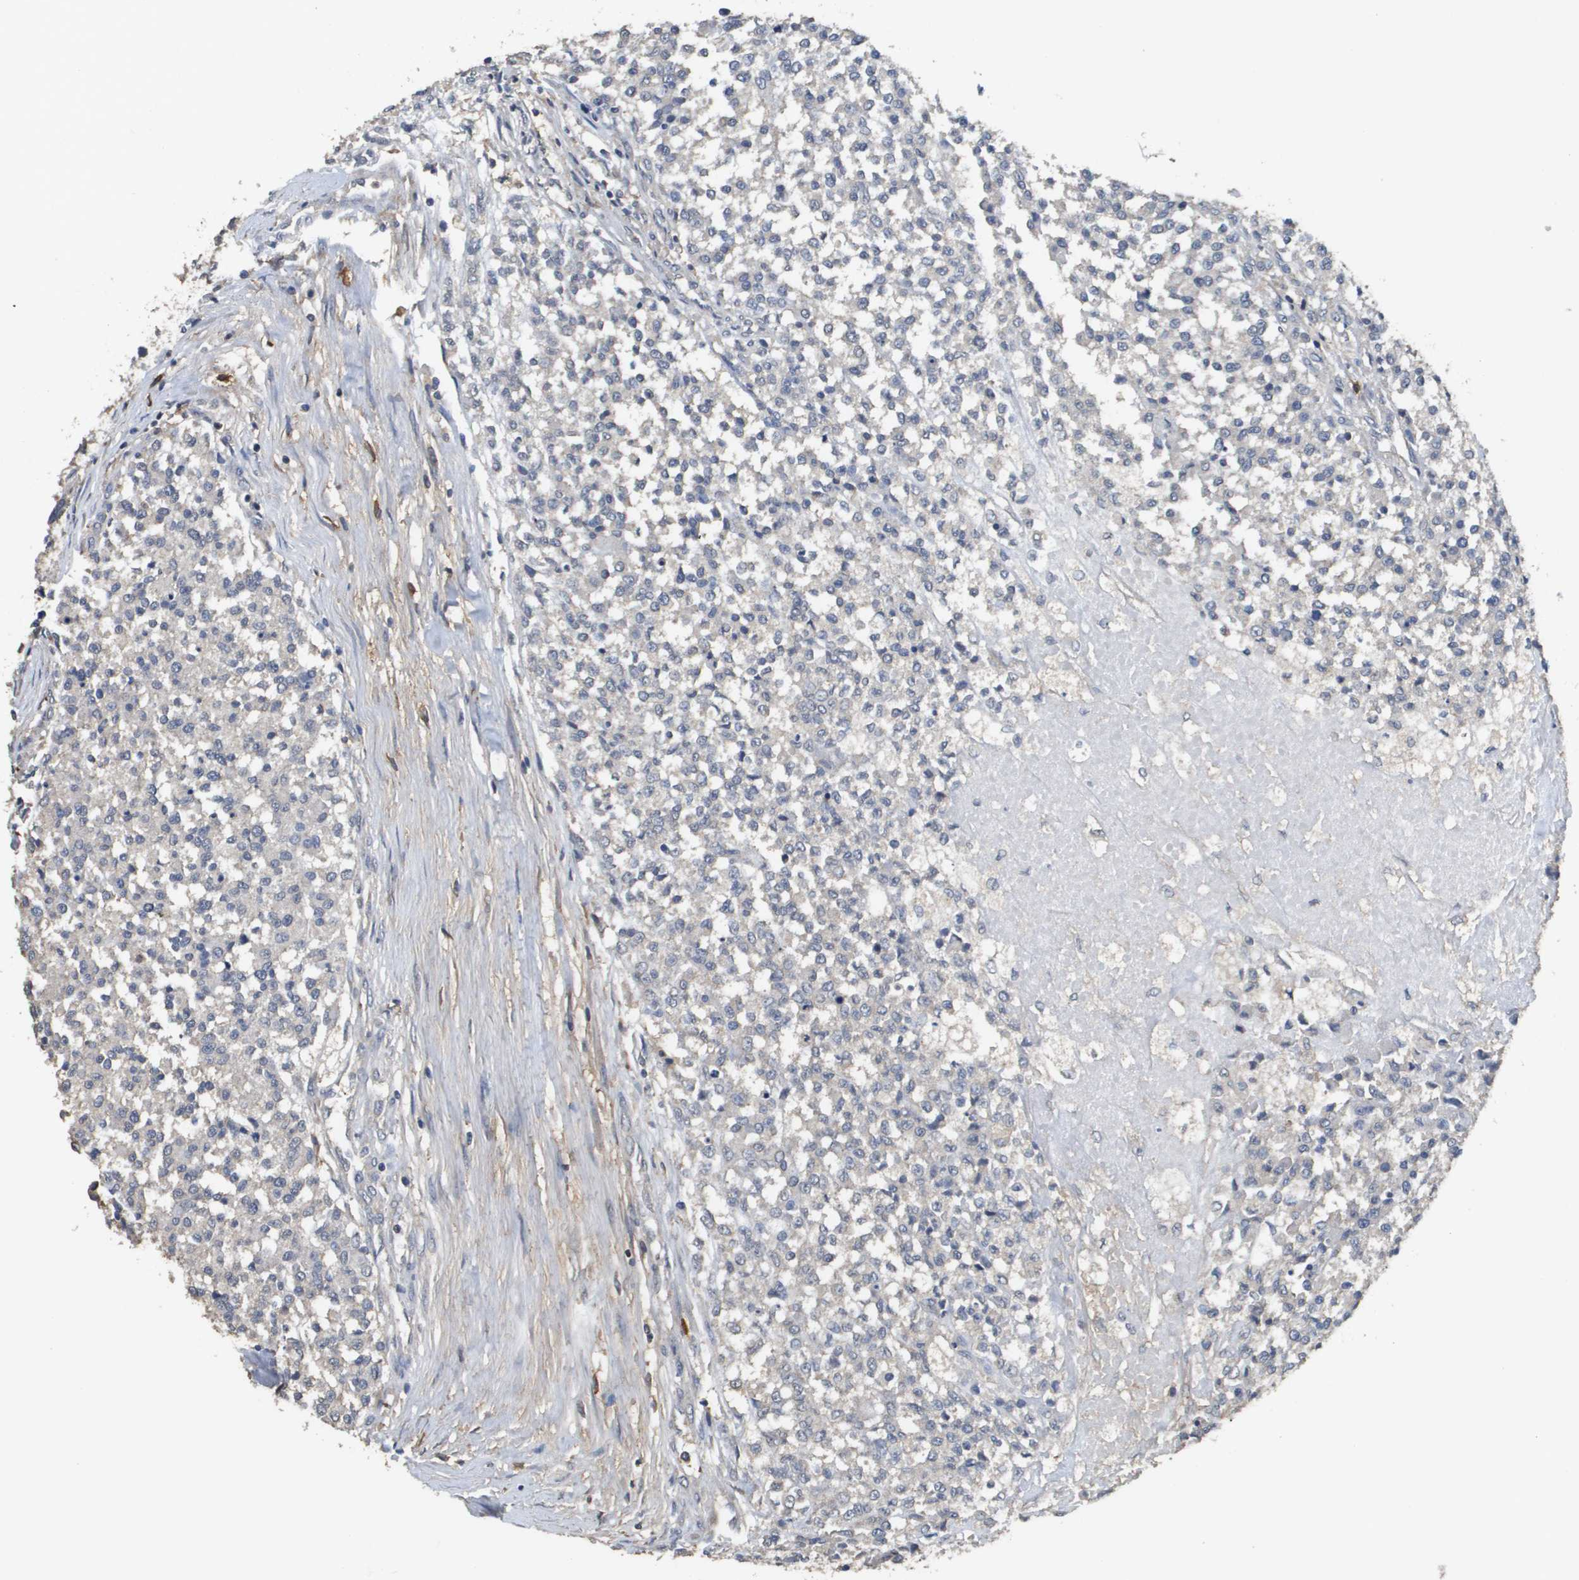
{"staining": {"intensity": "negative", "quantity": "none", "location": "none"}, "tissue": "testis cancer", "cell_type": "Tumor cells", "image_type": "cancer", "snomed": [{"axis": "morphology", "description": "Seminoma, NOS"}, {"axis": "topography", "description": "Testis"}], "caption": "Tumor cells show no significant protein expression in testis seminoma.", "gene": "RAB27B", "patient": {"sex": "male", "age": 59}}